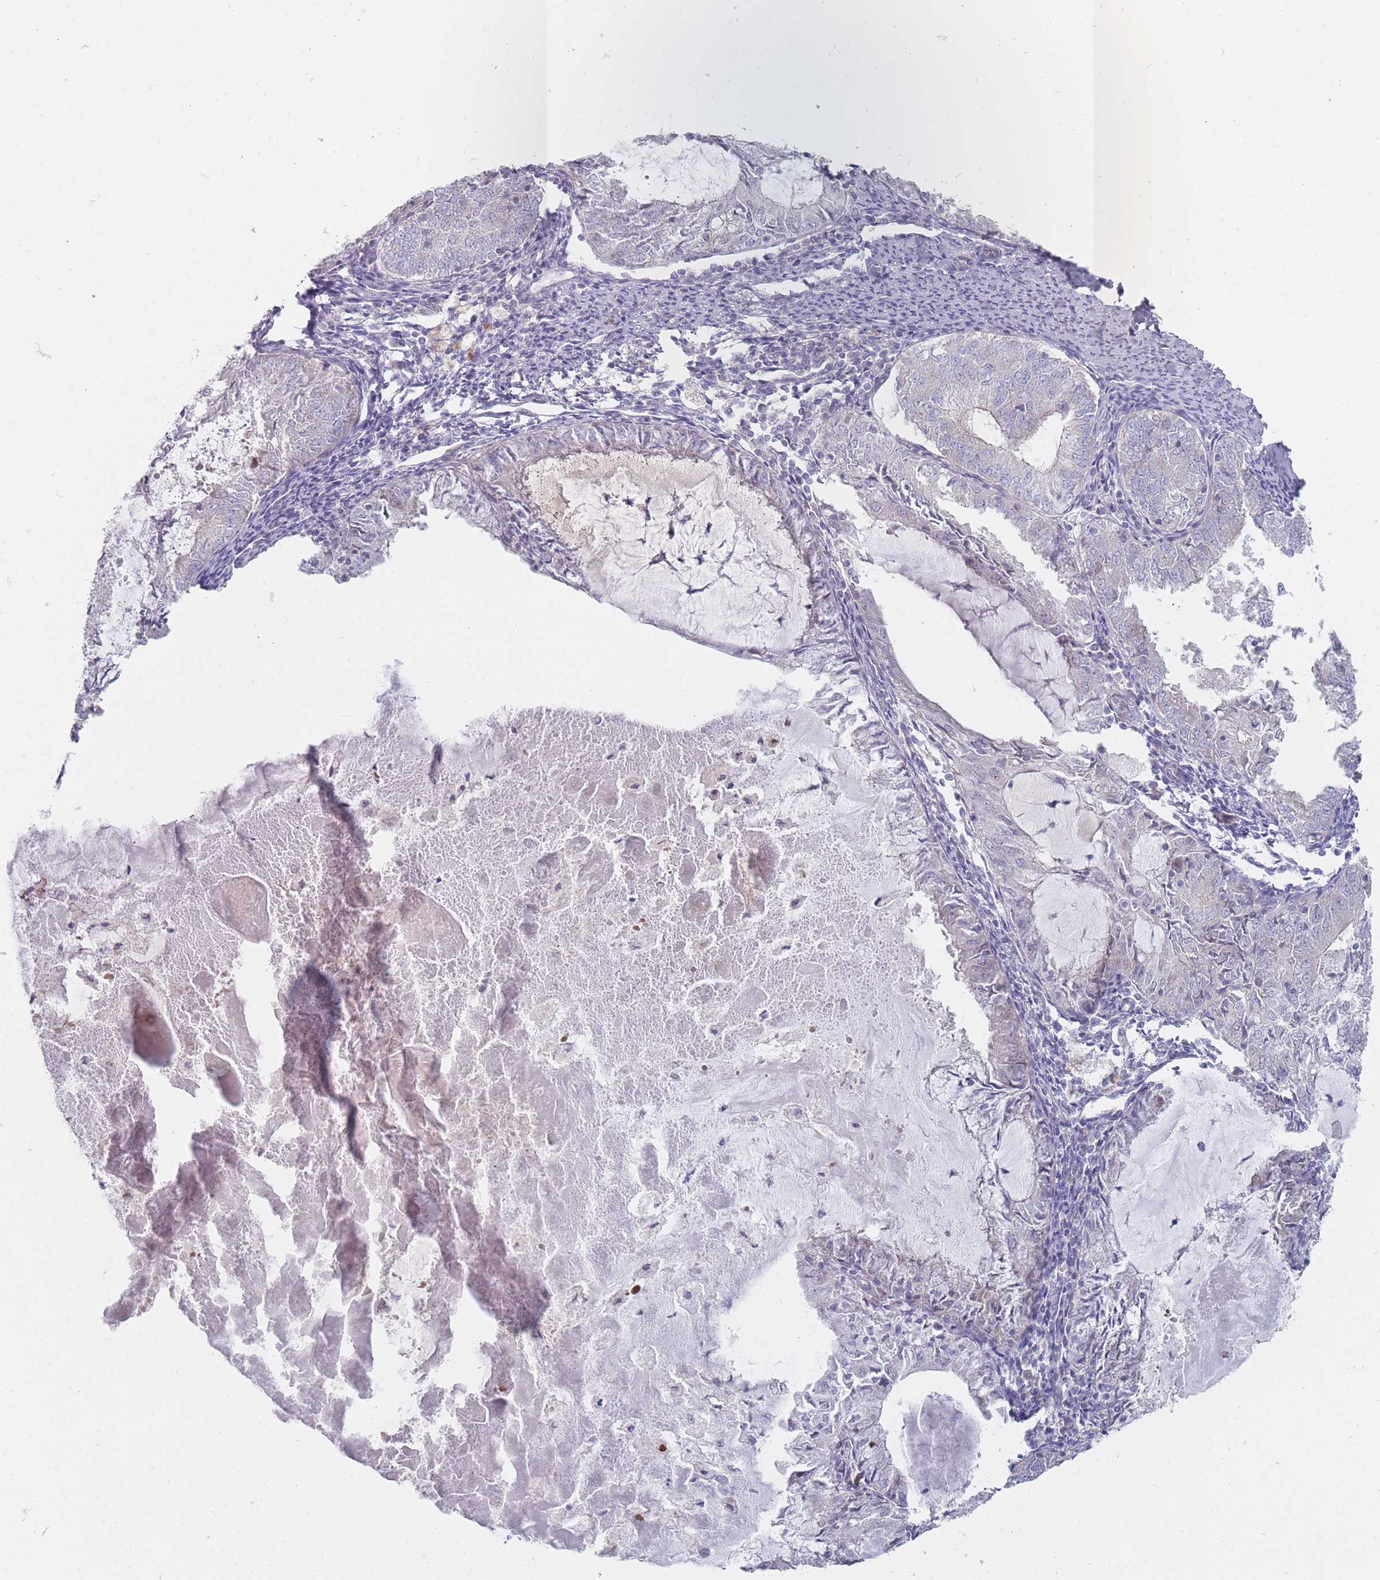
{"staining": {"intensity": "negative", "quantity": "none", "location": "none"}, "tissue": "endometrial cancer", "cell_type": "Tumor cells", "image_type": "cancer", "snomed": [{"axis": "morphology", "description": "Adenocarcinoma, NOS"}, {"axis": "topography", "description": "Endometrium"}], "caption": "An image of human endometrial cancer (adenocarcinoma) is negative for staining in tumor cells.", "gene": "PCDH12", "patient": {"sex": "female", "age": 57}}